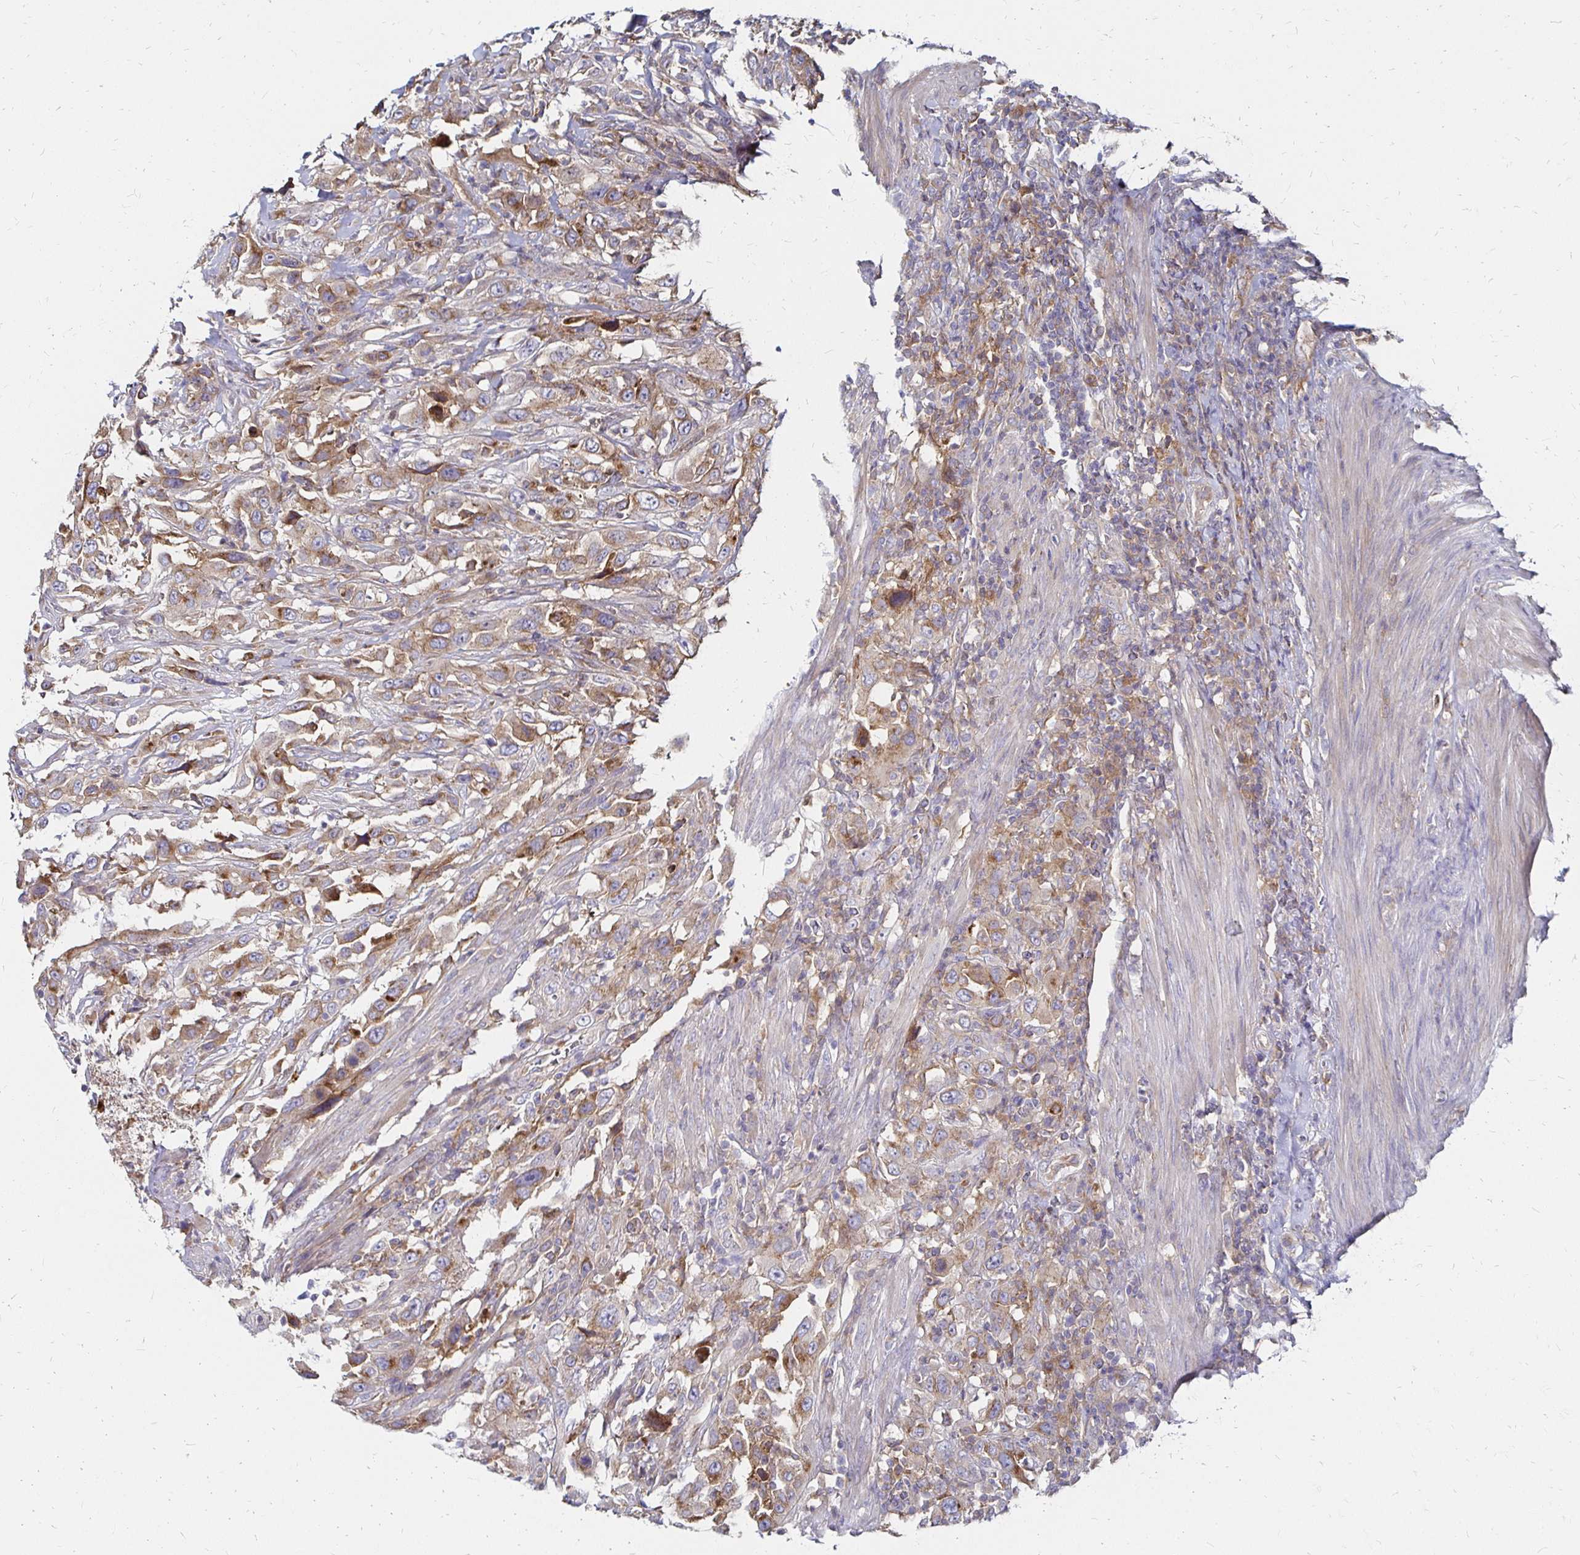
{"staining": {"intensity": "moderate", "quantity": ">75%", "location": "cytoplasmic/membranous"}, "tissue": "urothelial cancer", "cell_type": "Tumor cells", "image_type": "cancer", "snomed": [{"axis": "morphology", "description": "Urothelial carcinoma, High grade"}, {"axis": "topography", "description": "Urinary bladder"}], "caption": "Tumor cells show medium levels of moderate cytoplasmic/membranous positivity in about >75% of cells in urothelial cancer. The protein of interest is shown in brown color, while the nuclei are stained blue.", "gene": "NCSTN", "patient": {"sex": "male", "age": 61}}